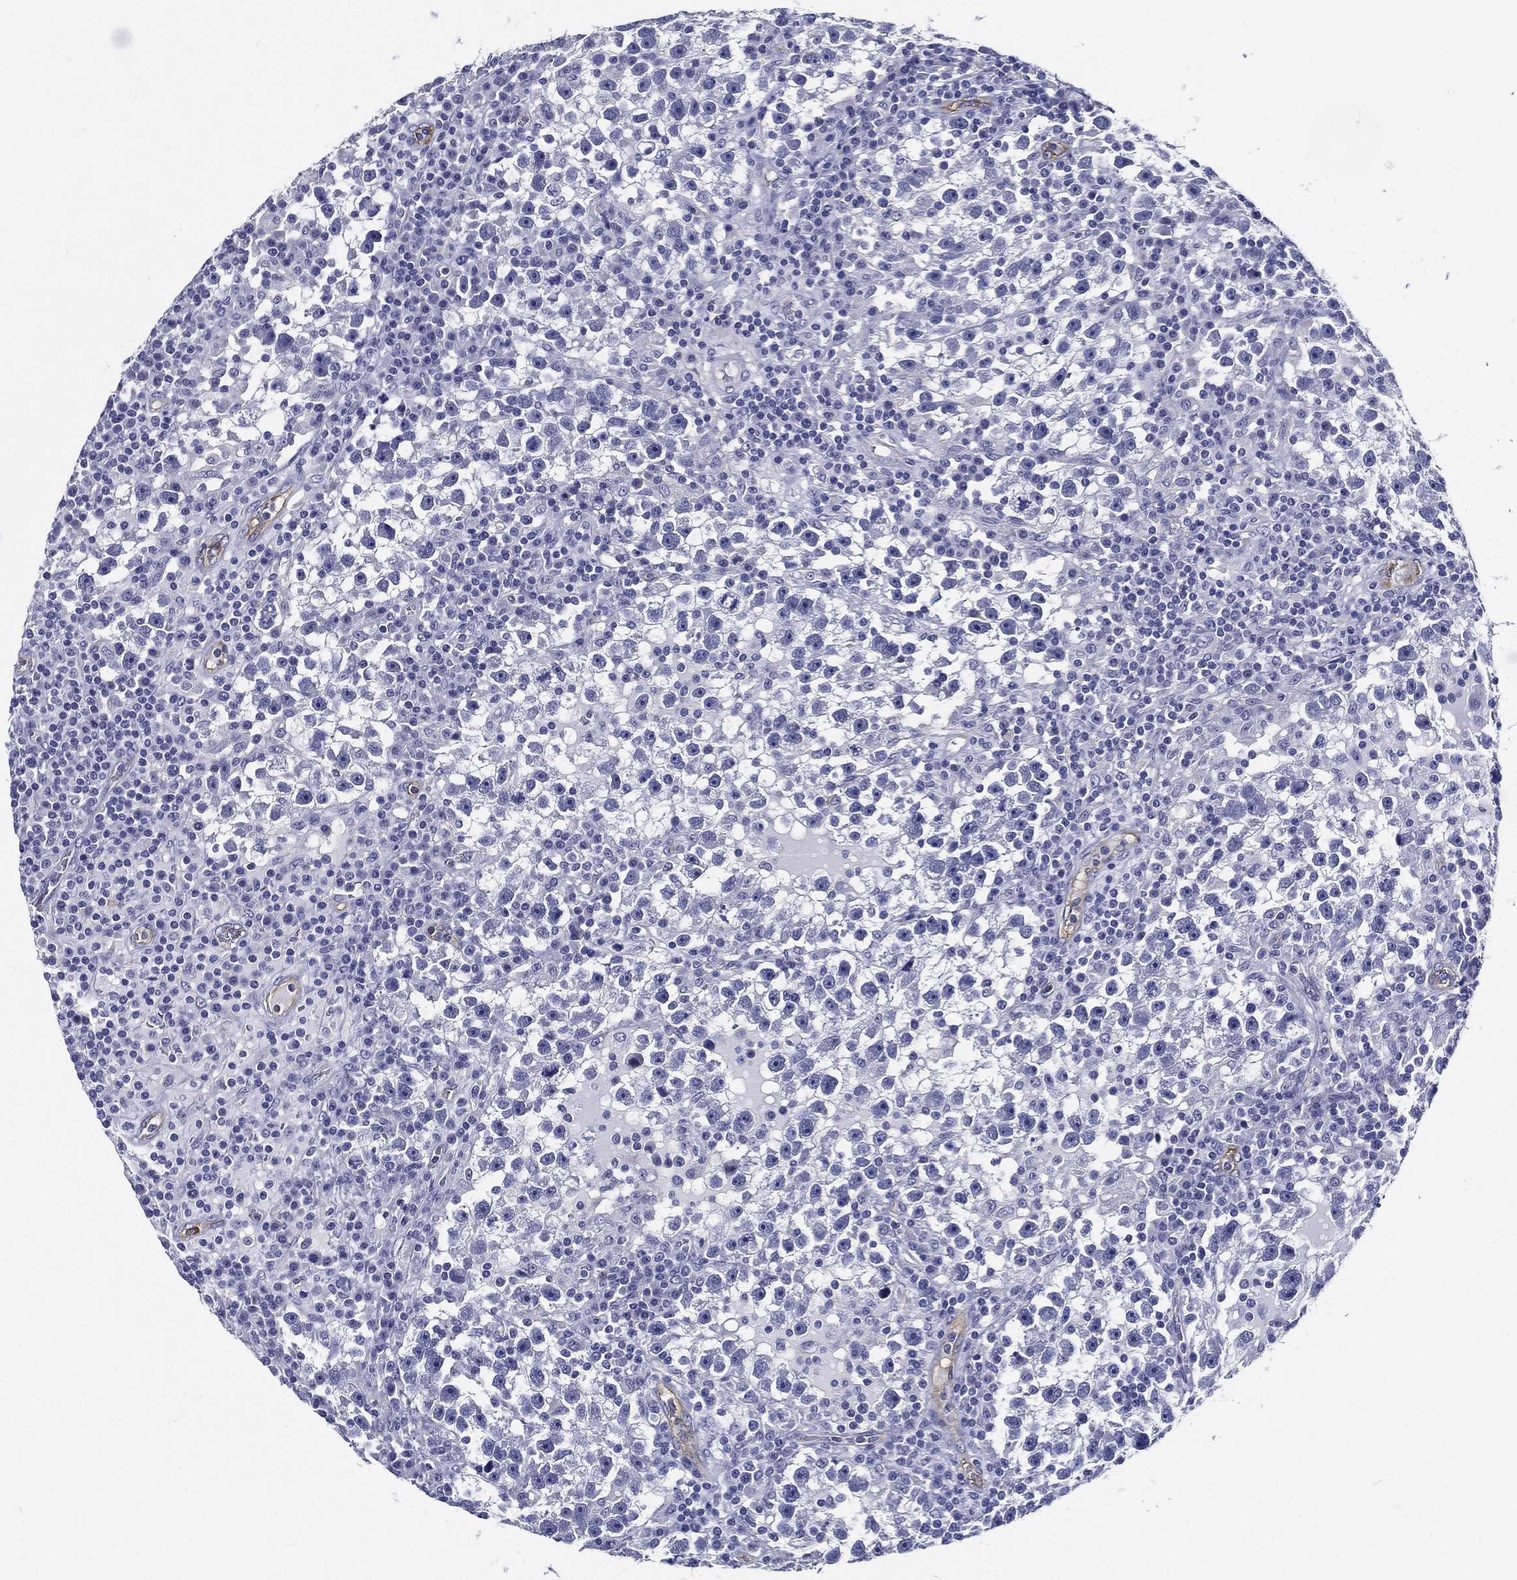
{"staining": {"intensity": "negative", "quantity": "none", "location": "none"}, "tissue": "testis cancer", "cell_type": "Tumor cells", "image_type": "cancer", "snomed": [{"axis": "morphology", "description": "Seminoma, NOS"}, {"axis": "topography", "description": "Testis"}], "caption": "High magnification brightfield microscopy of seminoma (testis) stained with DAB (3,3'-diaminobenzidine) (brown) and counterstained with hematoxylin (blue): tumor cells show no significant staining.", "gene": "NEDD9", "patient": {"sex": "male", "age": 47}}